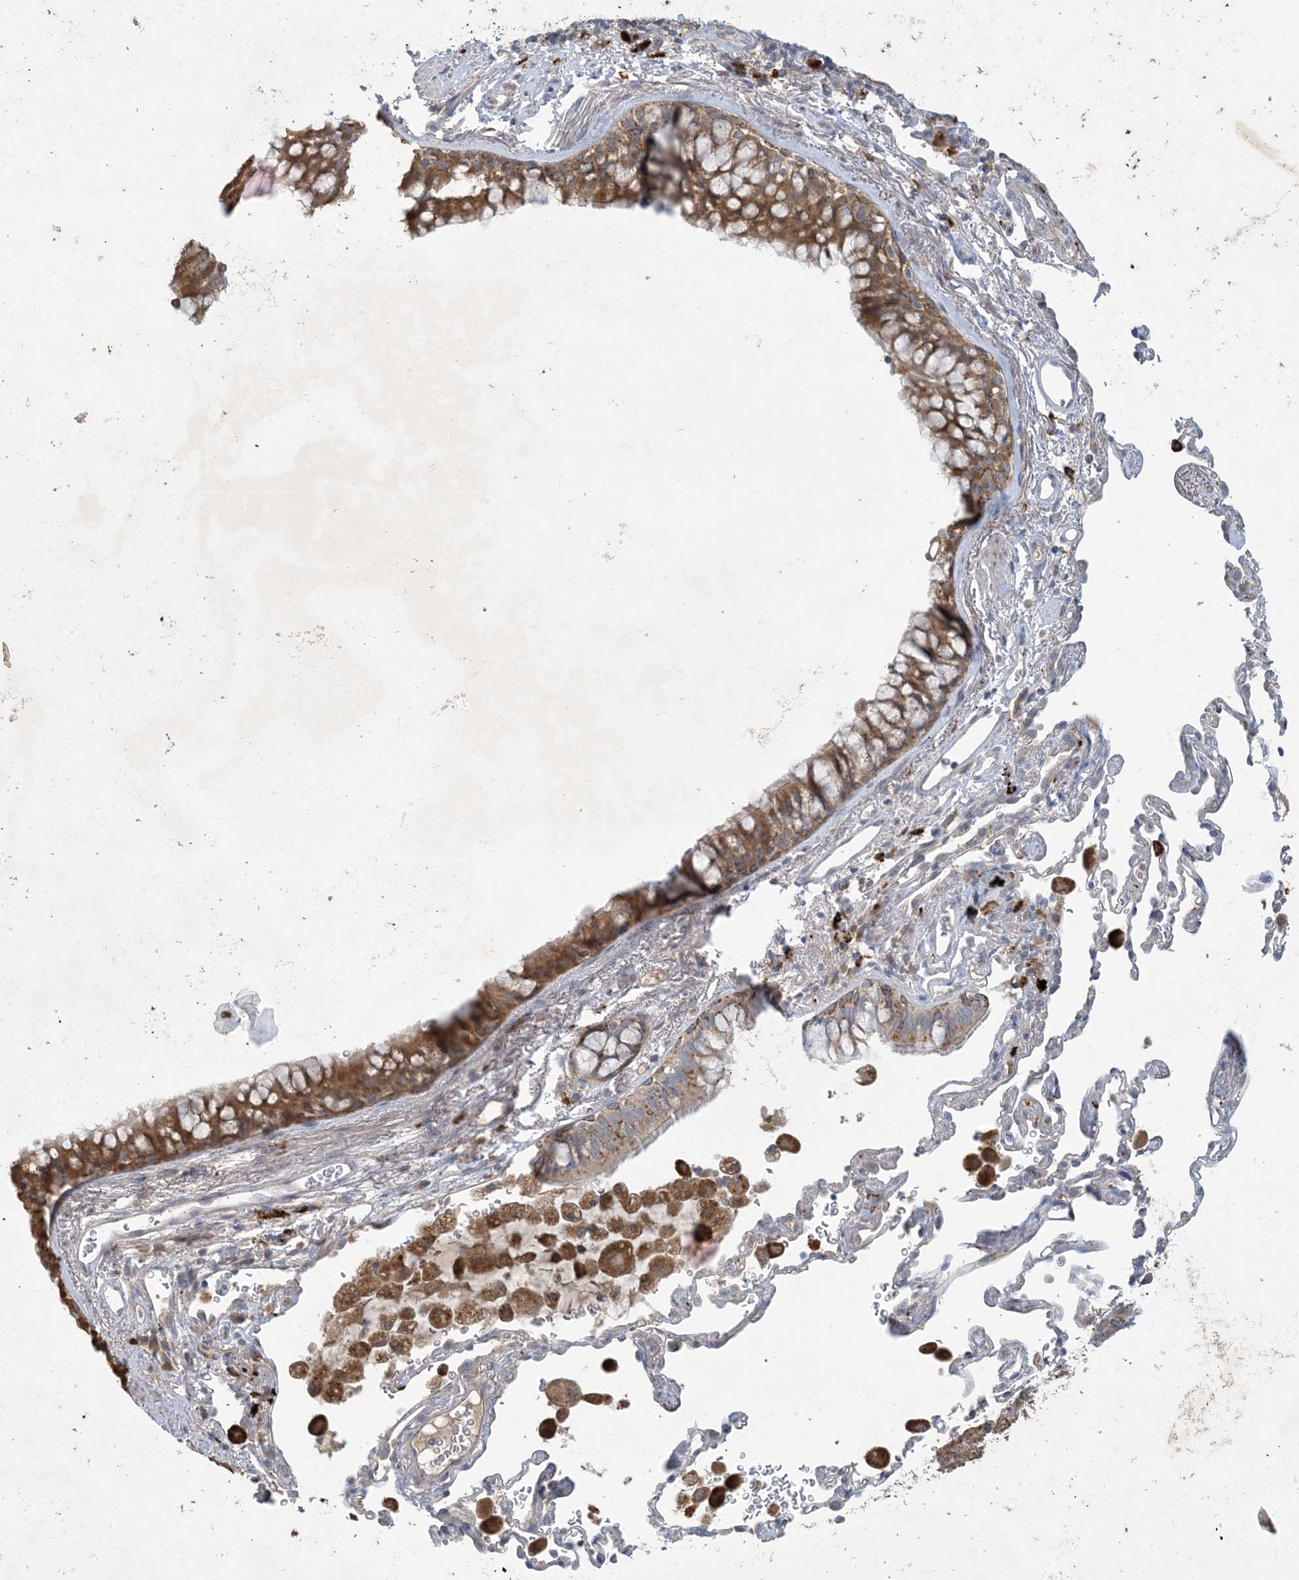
{"staining": {"intensity": "moderate", "quantity": ">75%", "location": "cytoplasmic/membranous"}, "tissue": "bronchus", "cell_type": "Respiratory epithelial cells", "image_type": "normal", "snomed": [{"axis": "morphology", "description": "Normal tissue, NOS"}, {"axis": "morphology", "description": "Adenocarcinoma, NOS"}, {"axis": "topography", "description": "Bronchus"}, {"axis": "topography", "description": "Lung"}], "caption": "Immunohistochemical staining of benign human bronchus shows medium levels of moderate cytoplasmic/membranous expression in about >75% of respiratory epithelial cells.", "gene": "MRPS18A", "patient": {"sex": "male", "age": 54}}